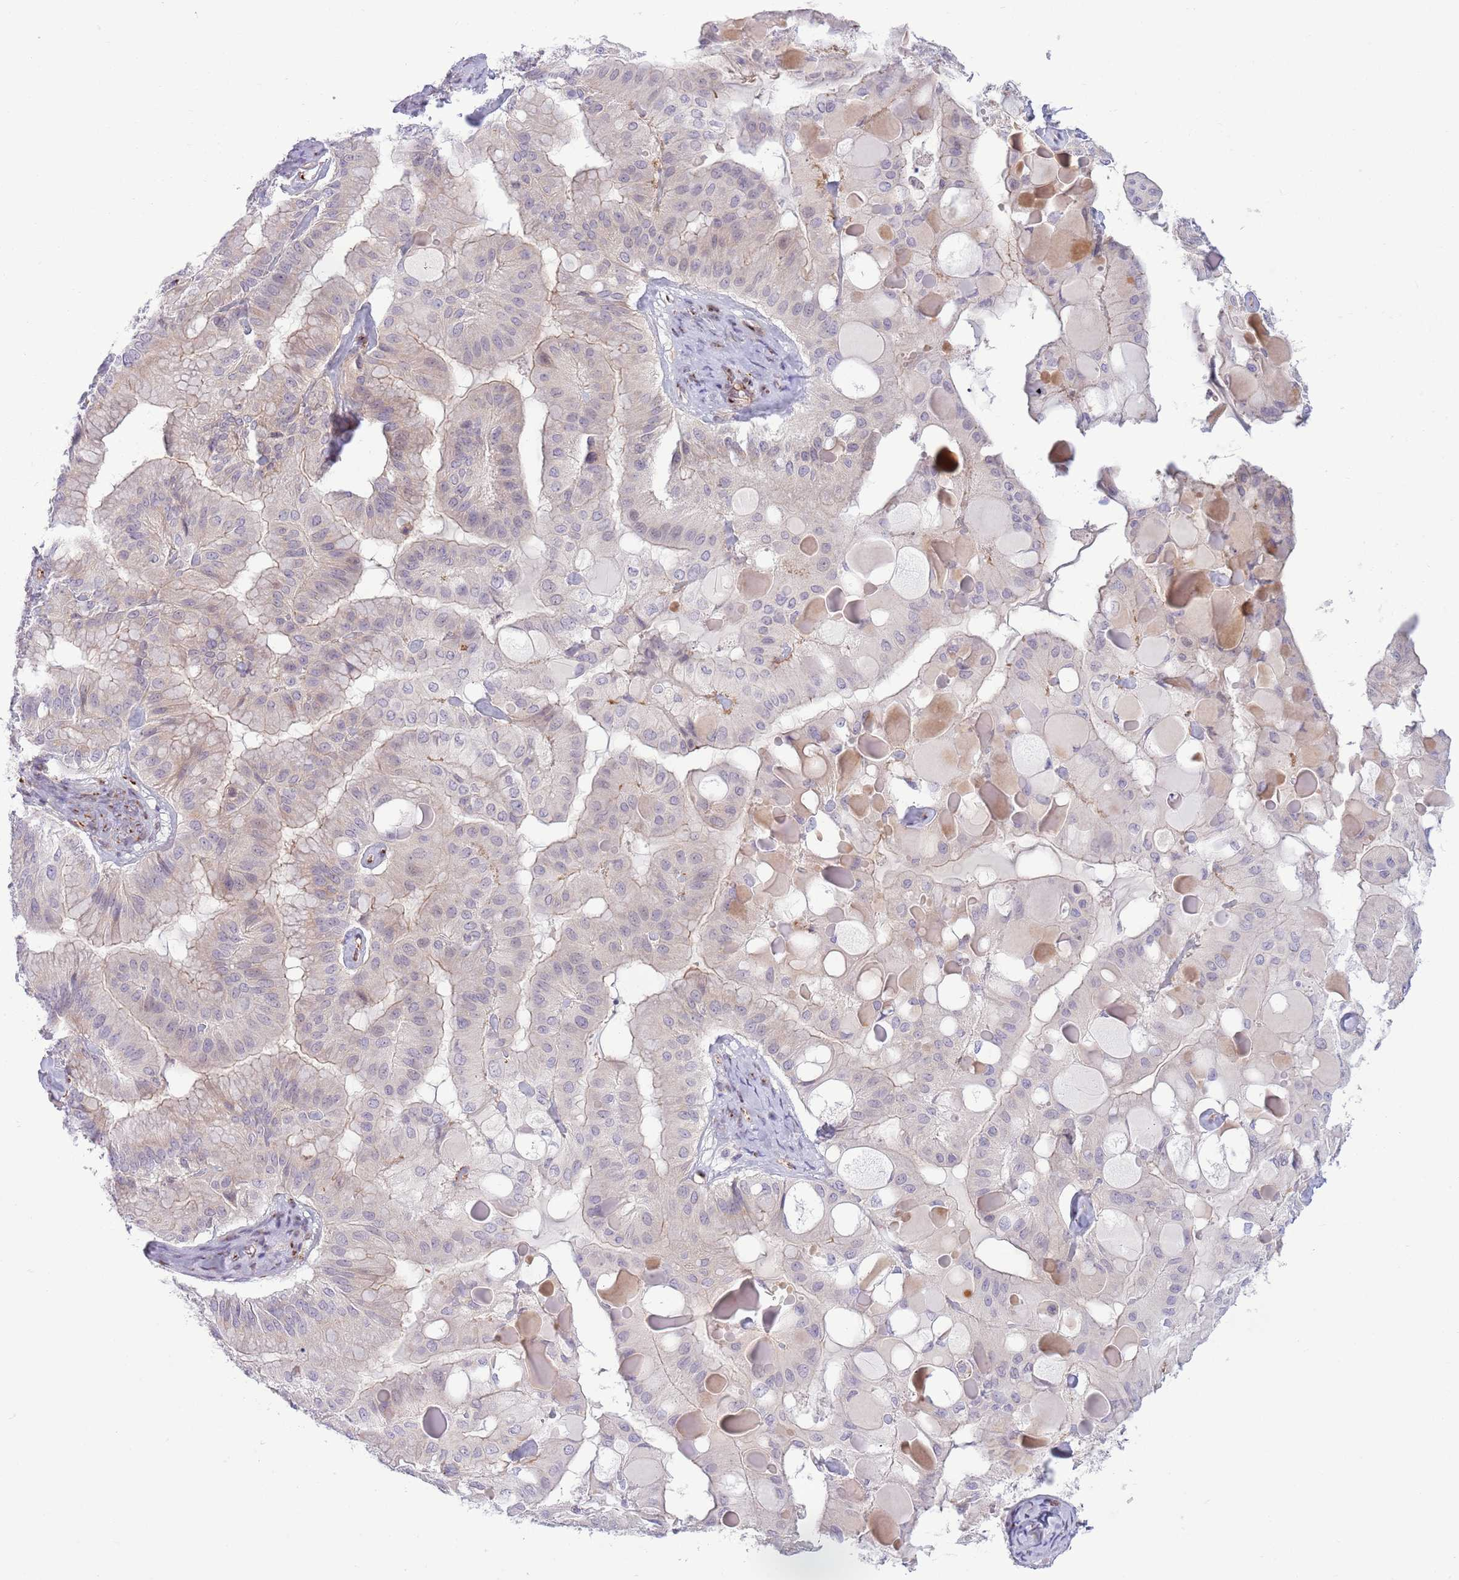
{"staining": {"intensity": "negative", "quantity": "none", "location": "none"}, "tissue": "ovarian cancer", "cell_type": "Tumor cells", "image_type": "cancer", "snomed": [{"axis": "morphology", "description": "Cystadenocarcinoma, mucinous, NOS"}, {"axis": "topography", "description": "Ovary"}], "caption": "Immunohistochemistry of human ovarian cancer demonstrates no staining in tumor cells.", "gene": "C20orf96", "patient": {"sex": "female", "age": 61}}